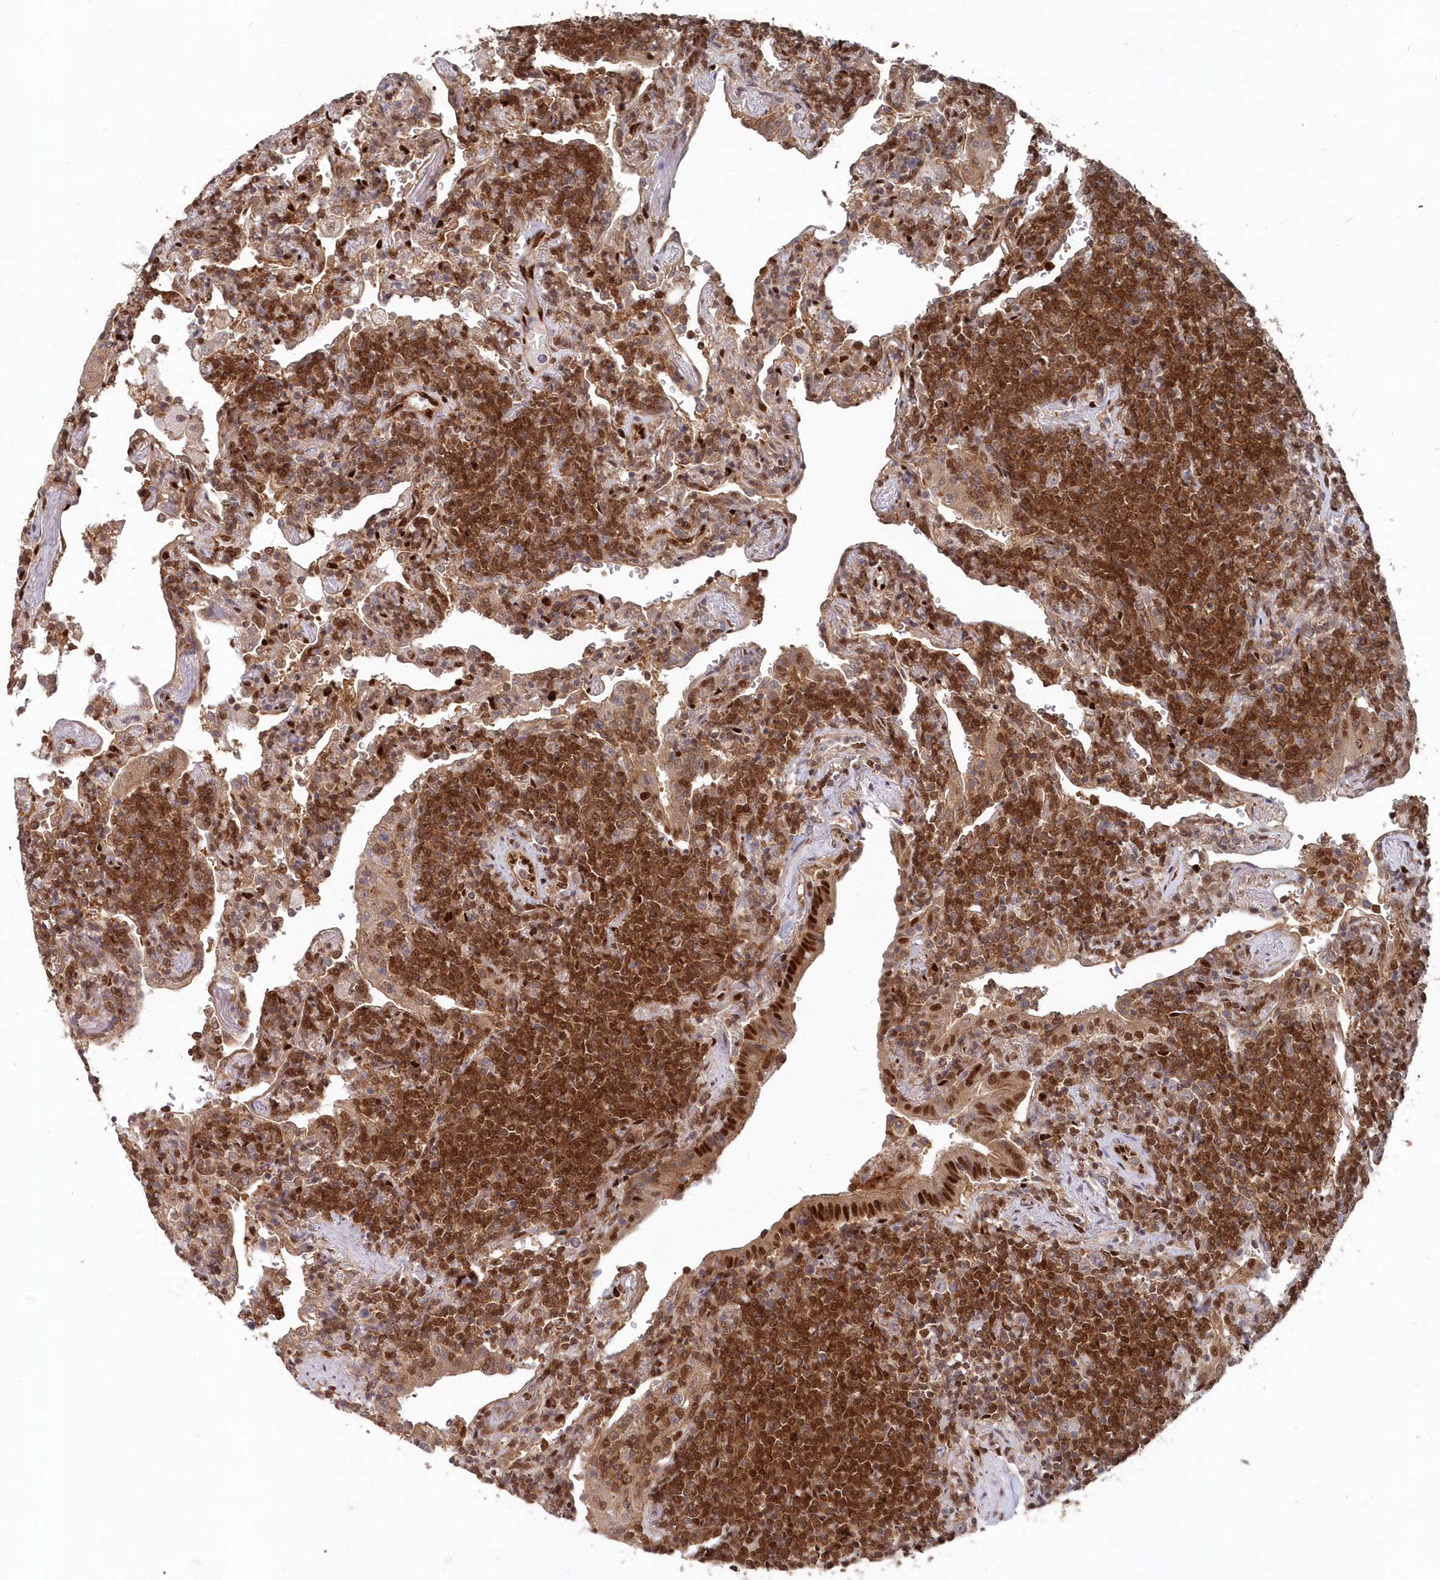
{"staining": {"intensity": "strong", "quantity": ">75%", "location": "cytoplasmic/membranous,nuclear"}, "tissue": "lymphoma", "cell_type": "Tumor cells", "image_type": "cancer", "snomed": [{"axis": "morphology", "description": "Malignant lymphoma, non-Hodgkin's type, Low grade"}, {"axis": "topography", "description": "Lung"}], "caption": "Immunohistochemical staining of human malignant lymphoma, non-Hodgkin's type (low-grade) displays high levels of strong cytoplasmic/membranous and nuclear positivity in about >75% of tumor cells. (Stains: DAB (3,3'-diaminobenzidine) in brown, nuclei in blue, Microscopy: brightfield microscopy at high magnification).", "gene": "ABHD14B", "patient": {"sex": "female", "age": 71}}